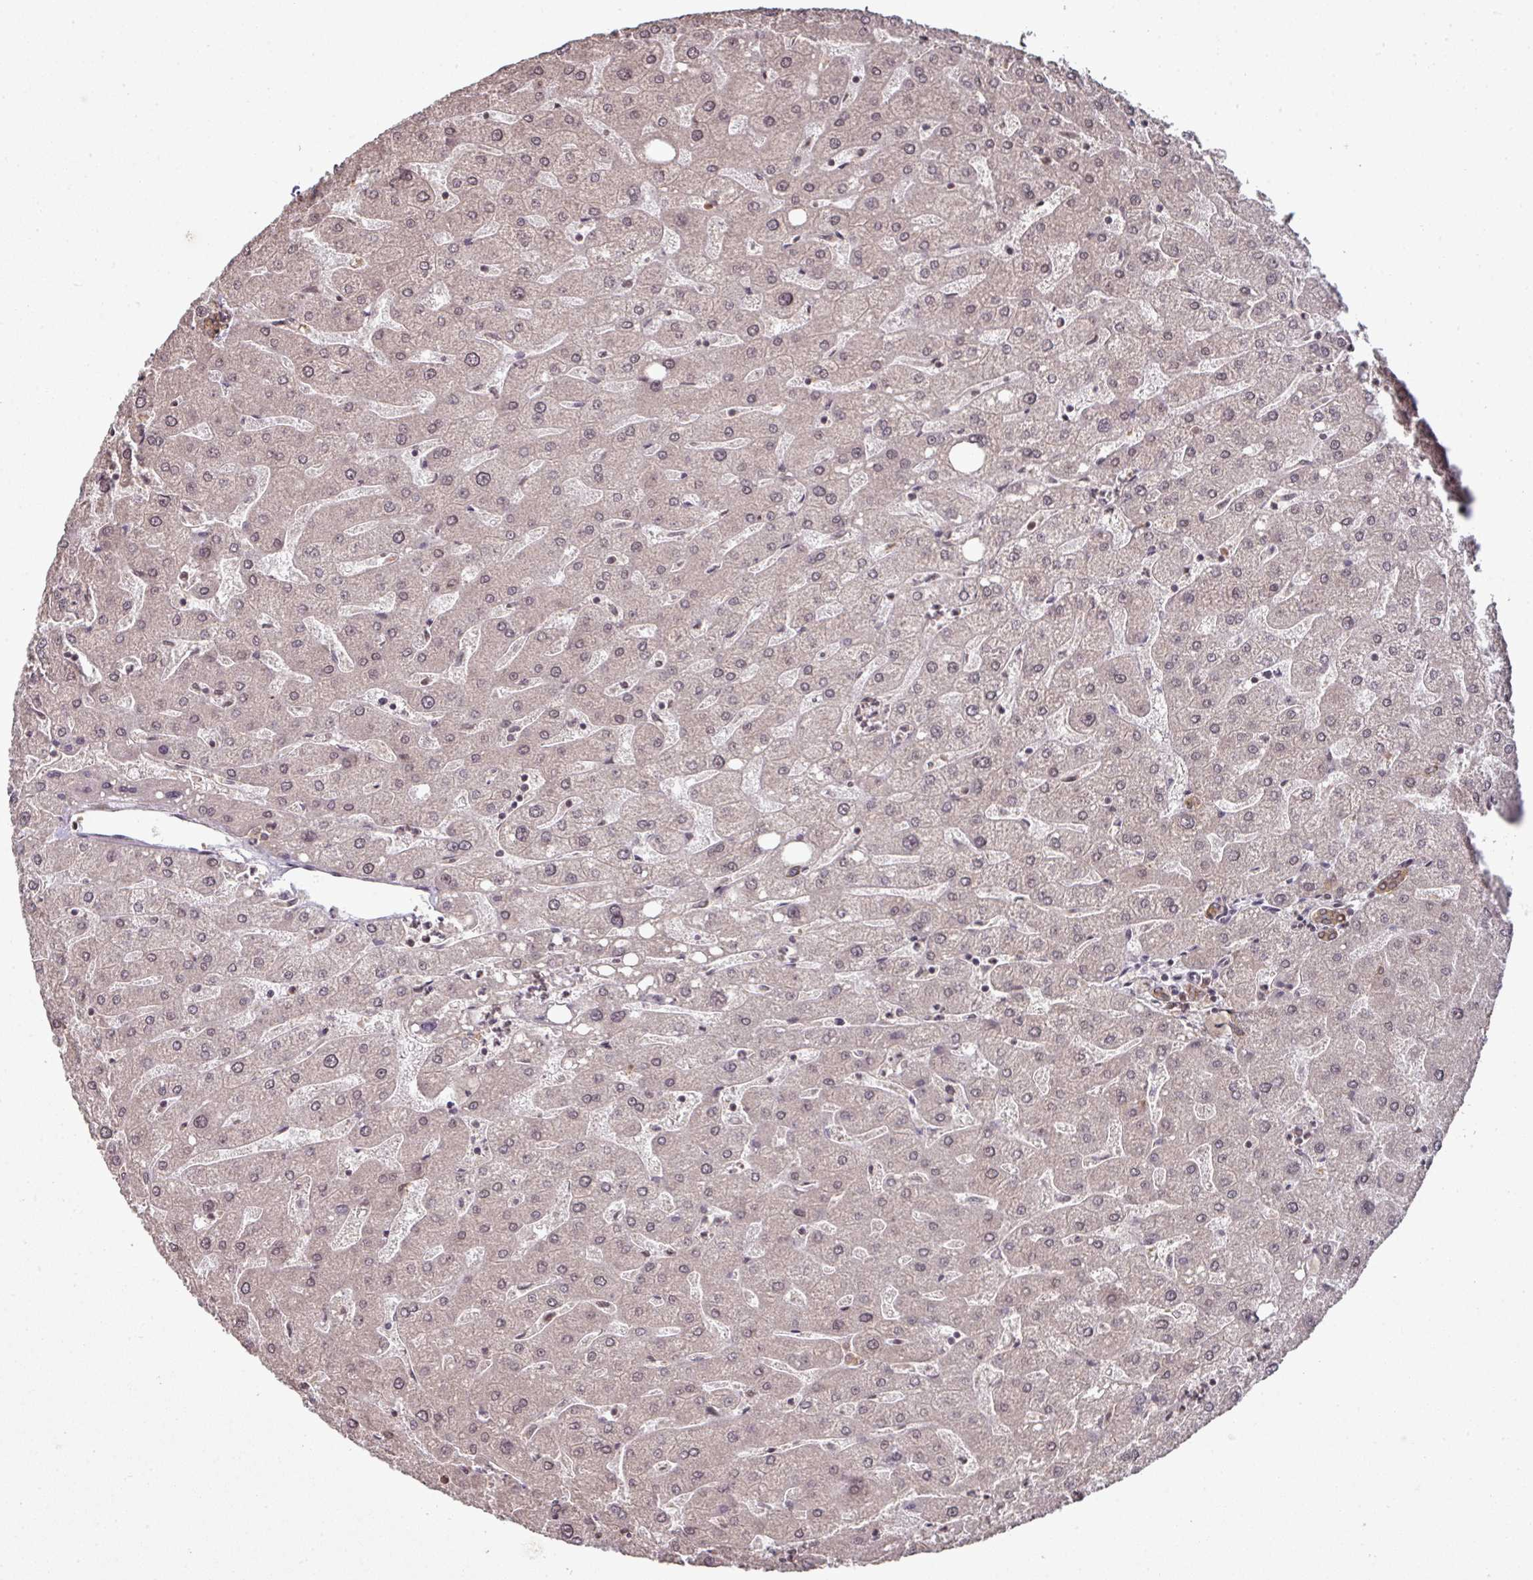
{"staining": {"intensity": "moderate", "quantity": ">75%", "location": "cytoplasmic/membranous,nuclear"}, "tissue": "liver", "cell_type": "Cholangiocytes", "image_type": "normal", "snomed": [{"axis": "morphology", "description": "Normal tissue, NOS"}, {"axis": "topography", "description": "Liver"}], "caption": "High-magnification brightfield microscopy of unremarkable liver stained with DAB (brown) and counterstained with hematoxylin (blue). cholangiocytes exhibit moderate cytoplasmic/membranous,nuclear expression is present in about>75% of cells. (Stains: DAB (3,3'-diaminobenzidine) in brown, nuclei in blue, Microscopy: brightfield microscopy at high magnification).", "gene": "ANKRD18A", "patient": {"sex": "male", "age": 67}}